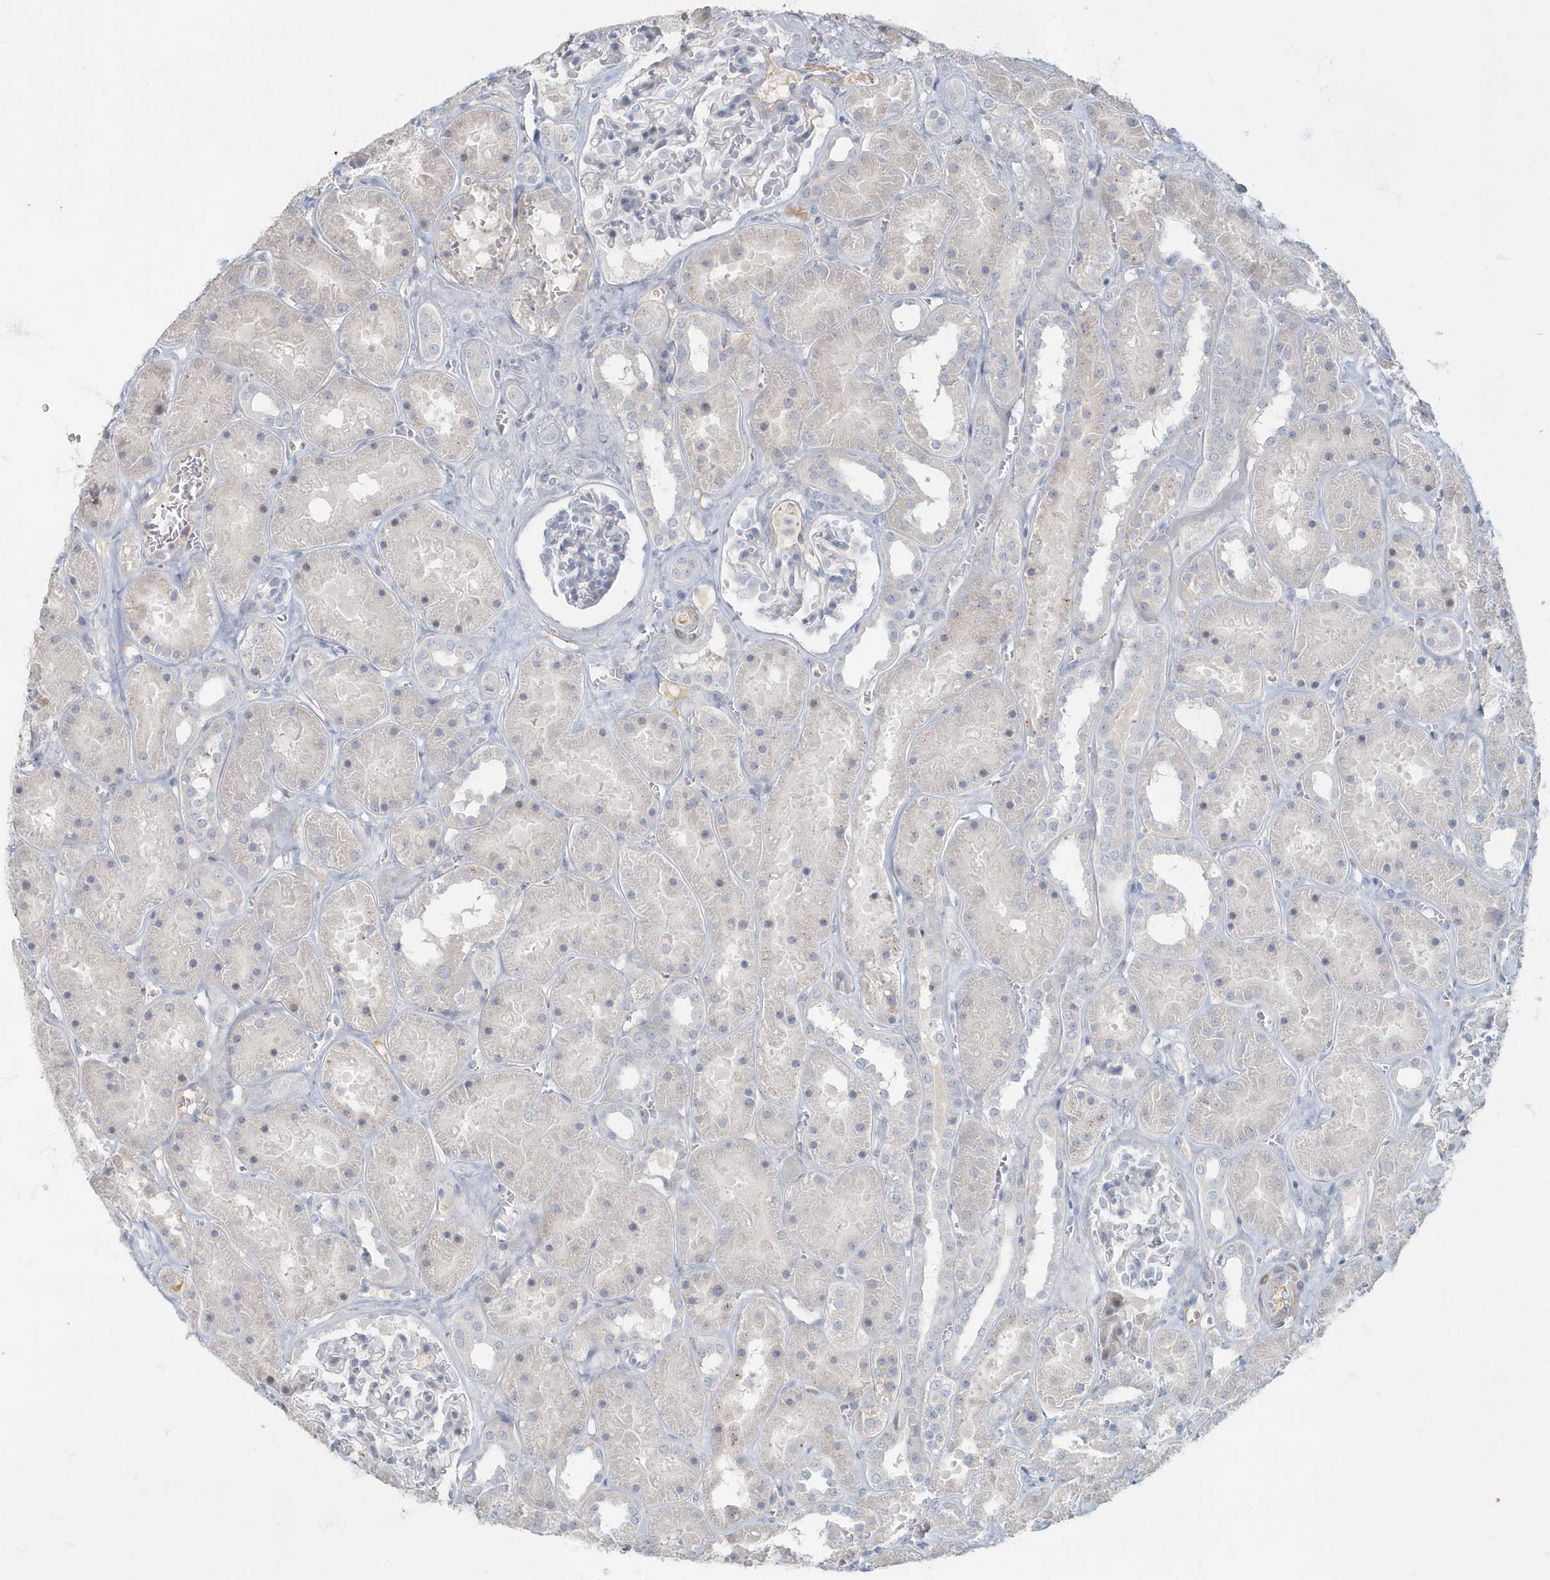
{"staining": {"intensity": "negative", "quantity": "none", "location": "none"}, "tissue": "kidney", "cell_type": "Cells in glomeruli", "image_type": "normal", "snomed": [{"axis": "morphology", "description": "Normal tissue, NOS"}, {"axis": "topography", "description": "Kidney"}], "caption": "Image shows no protein staining in cells in glomeruli of normal kidney.", "gene": "MYOT", "patient": {"sex": "female", "age": 41}}